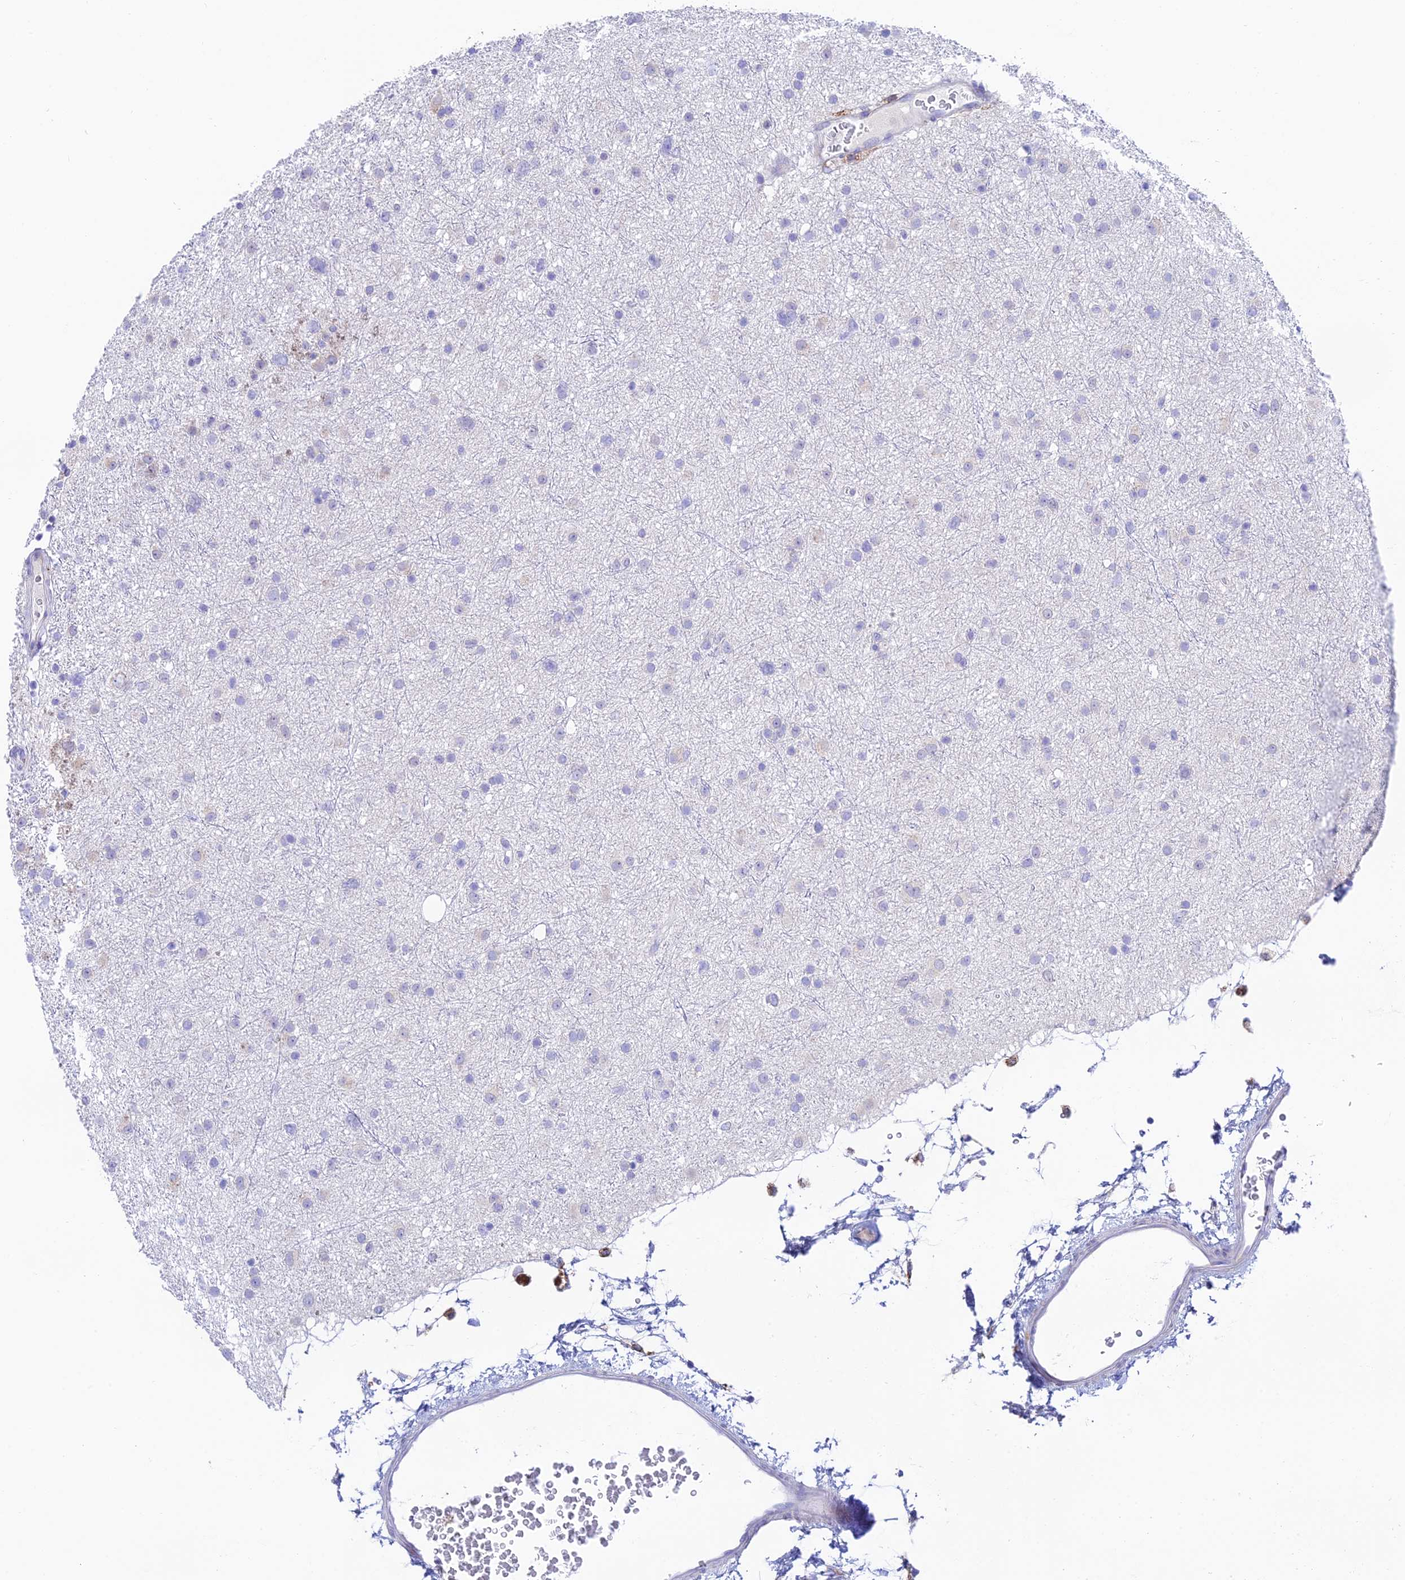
{"staining": {"intensity": "negative", "quantity": "none", "location": "none"}, "tissue": "glioma", "cell_type": "Tumor cells", "image_type": "cancer", "snomed": [{"axis": "morphology", "description": "Glioma, malignant, Low grade"}, {"axis": "topography", "description": "Cerebral cortex"}], "caption": "A photomicrograph of glioma stained for a protein exhibits no brown staining in tumor cells. (IHC, brightfield microscopy, high magnification).", "gene": "TUBGCP6", "patient": {"sex": "female", "age": 39}}